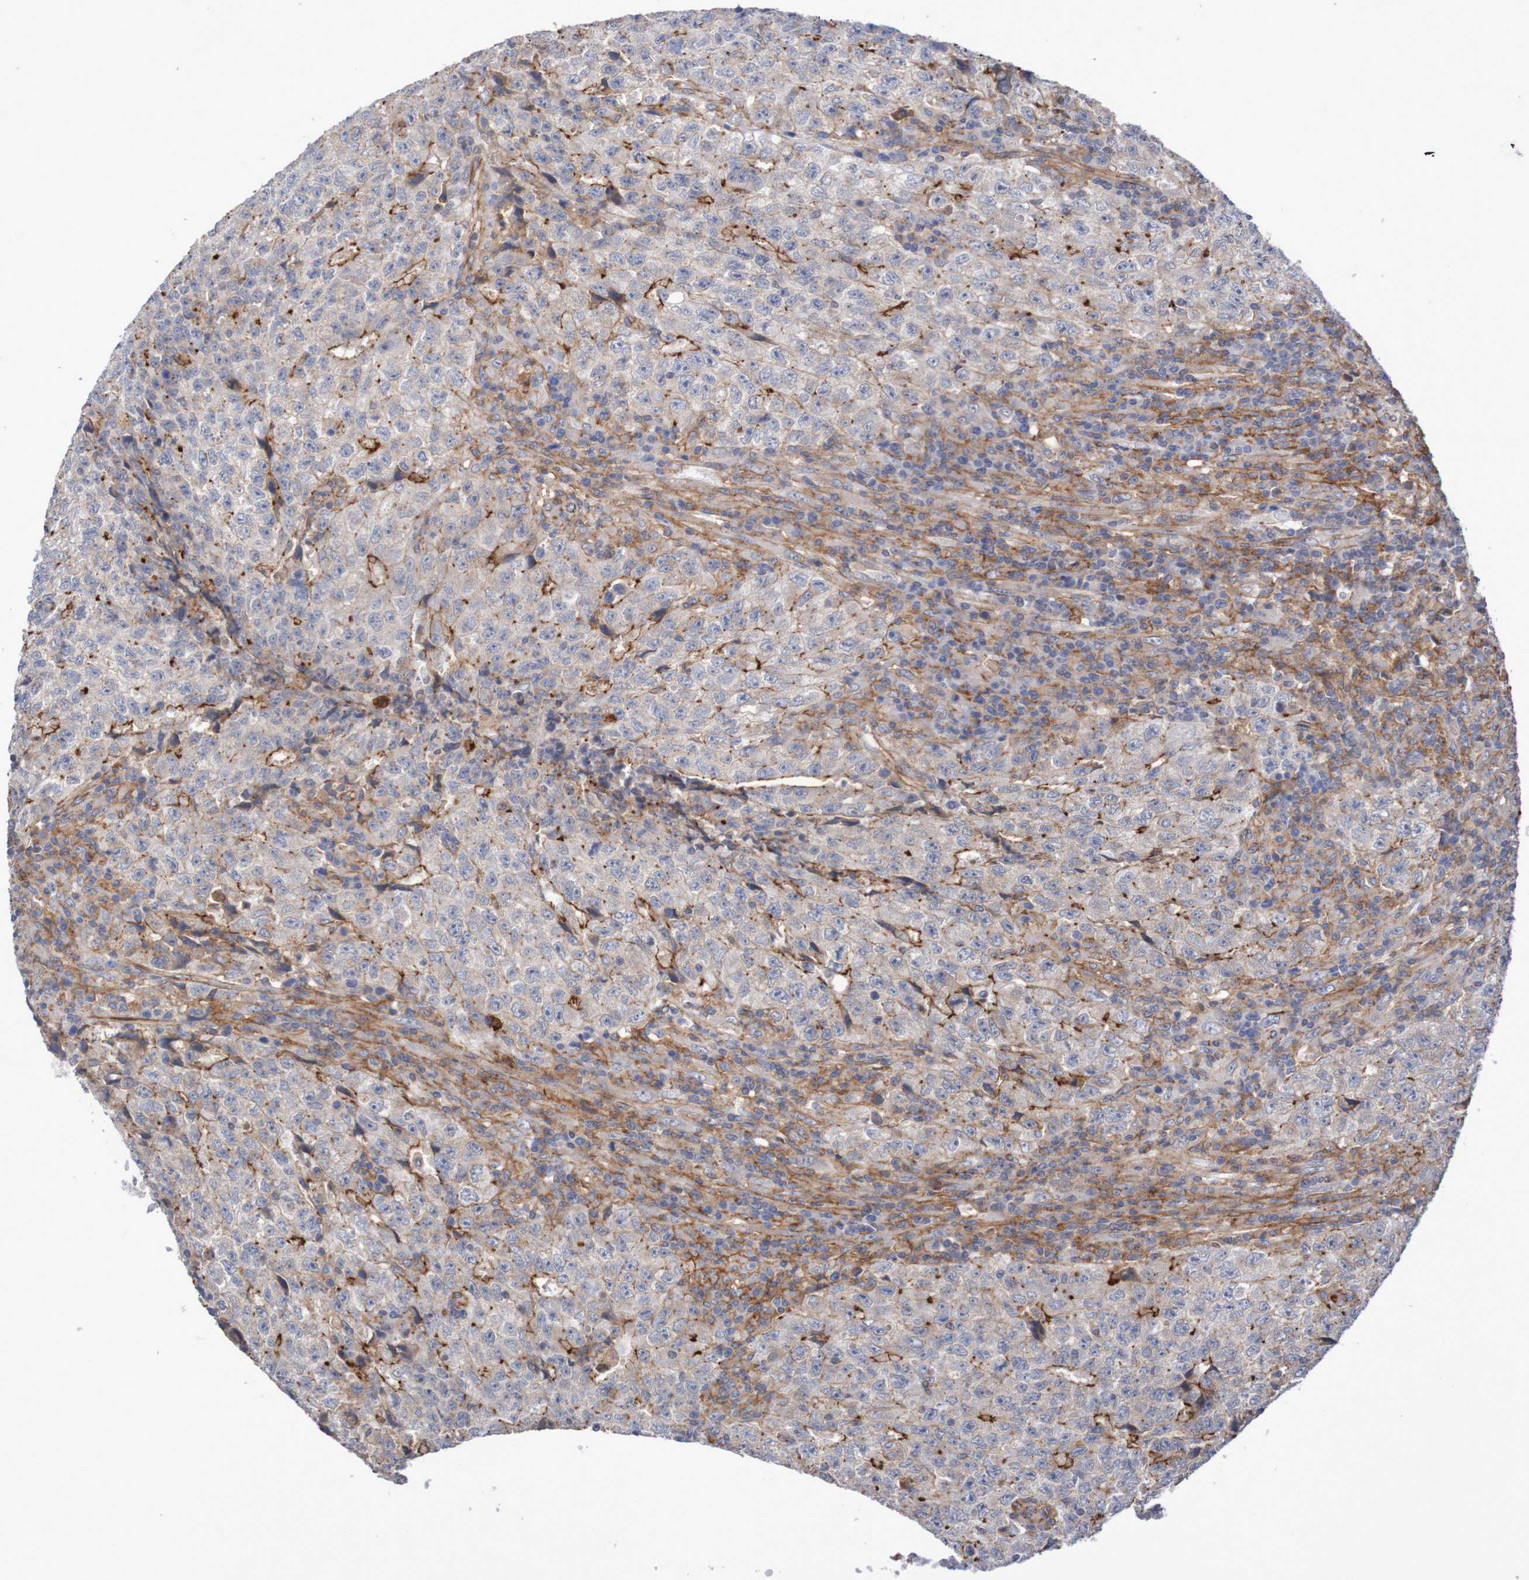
{"staining": {"intensity": "moderate", "quantity": "<25%", "location": "cytoplasmic/membranous"}, "tissue": "testis cancer", "cell_type": "Tumor cells", "image_type": "cancer", "snomed": [{"axis": "morphology", "description": "Necrosis, NOS"}, {"axis": "morphology", "description": "Carcinoma, Embryonal, NOS"}, {"axis": "topography", "description": "Testis"}], "caption": "Protein expression by immunohistochemistry (IHC) exhibits moderate cytoplasmic/membranous expression in approximately <25% of tumor cells in testis cancer.", "gene": "NECTIN2", "patient": {"sex": "male", "age": 19}}